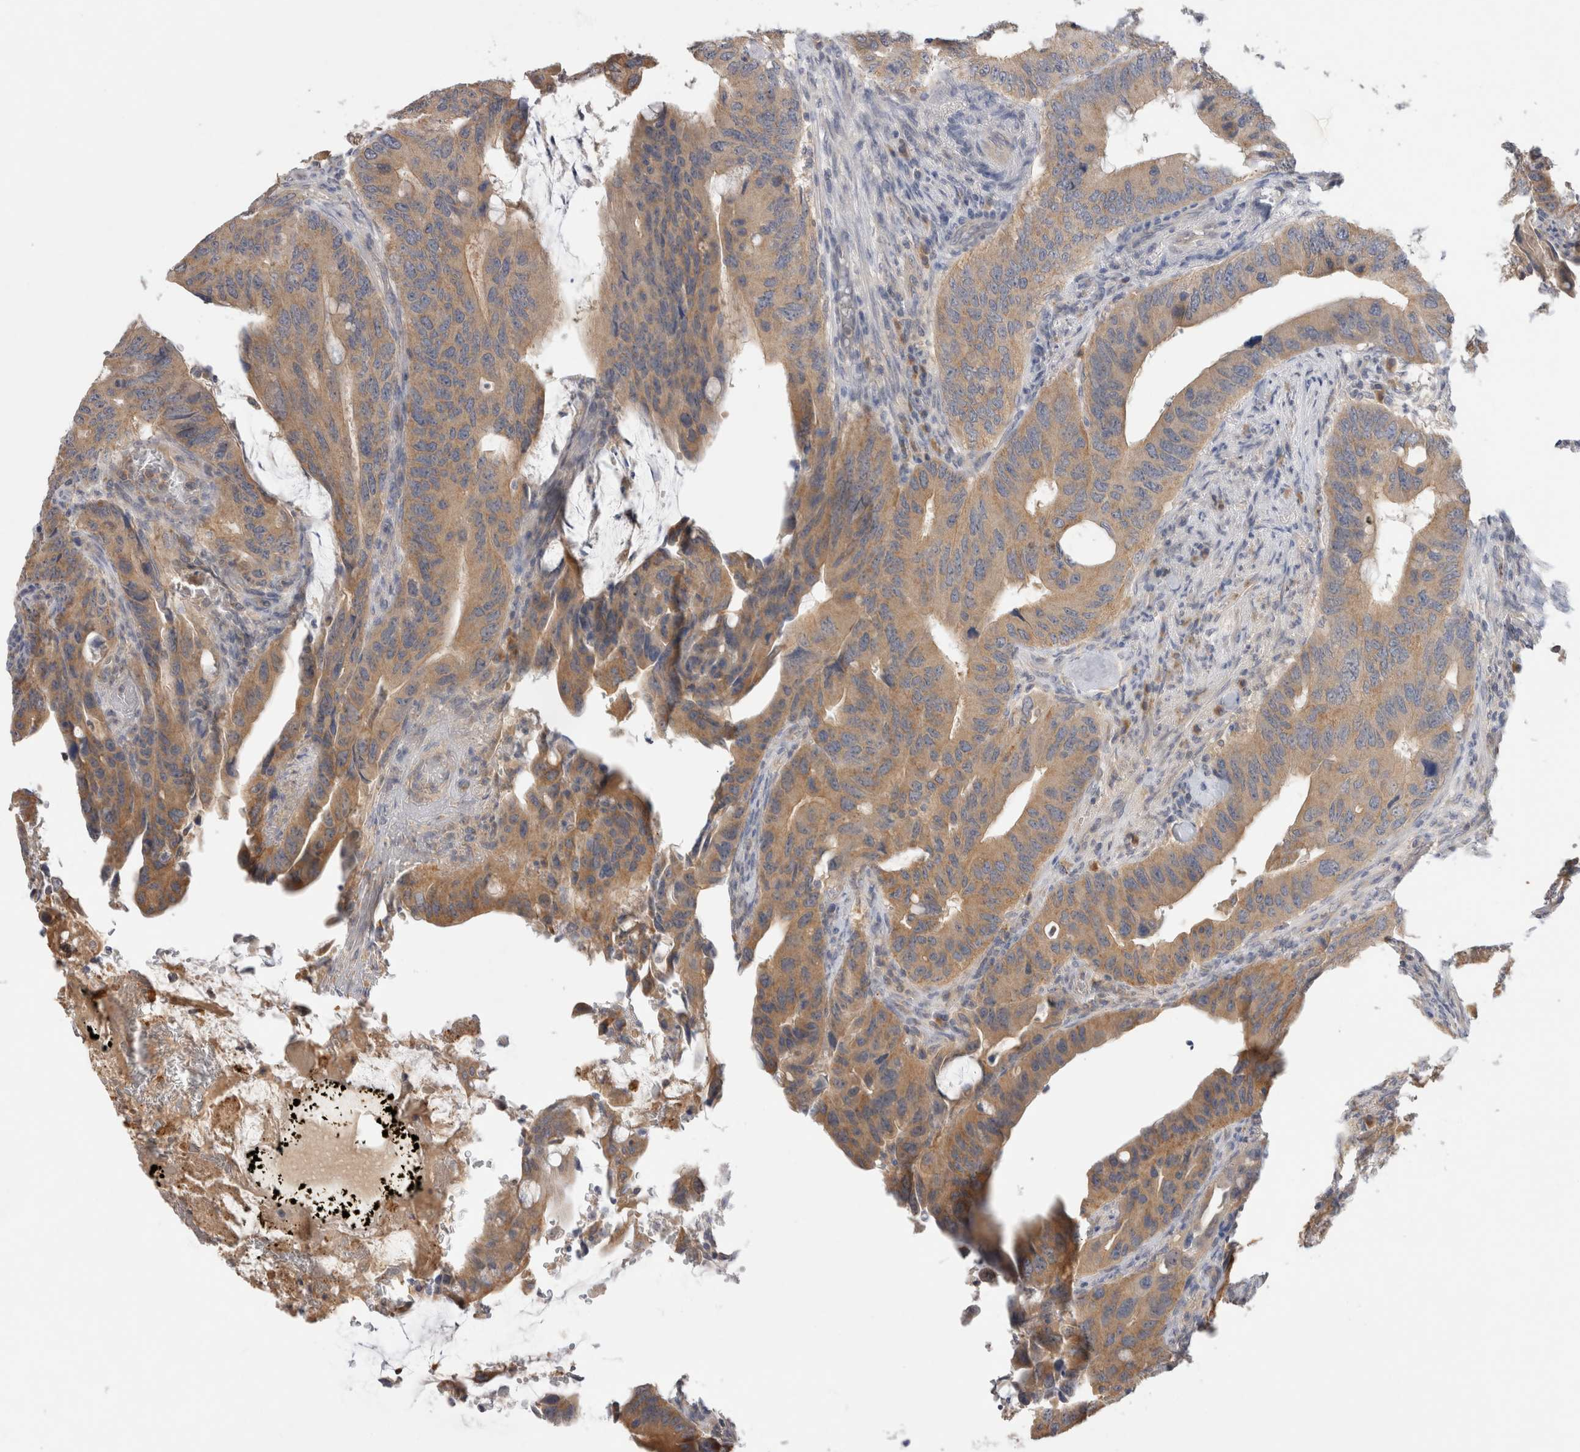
{"staining": {"intensity": "moderate", "quantity": ">75%", "location": "cytoplasmic/membranous"}, "tissue": "colorectal cancer", "cell_type": "Tumor cells", "image_type": "cancer", "snomed": [{"axis": "morphology", "description": "Adenocarcinoma, NOS"}, {"axis": "topography", "description": "Colon"}], "caption": "Immunohistochemical staining of colorectal cancer (adenocarcinoma) demonstrates medium levels of moderate cytoplasmic/membranous protein staining in about >75% of tumor cells. (IHC, brightfield microscopy, high magnification).", "gene": "GAS1", "patient": {"sex": "male", "age": 71}}